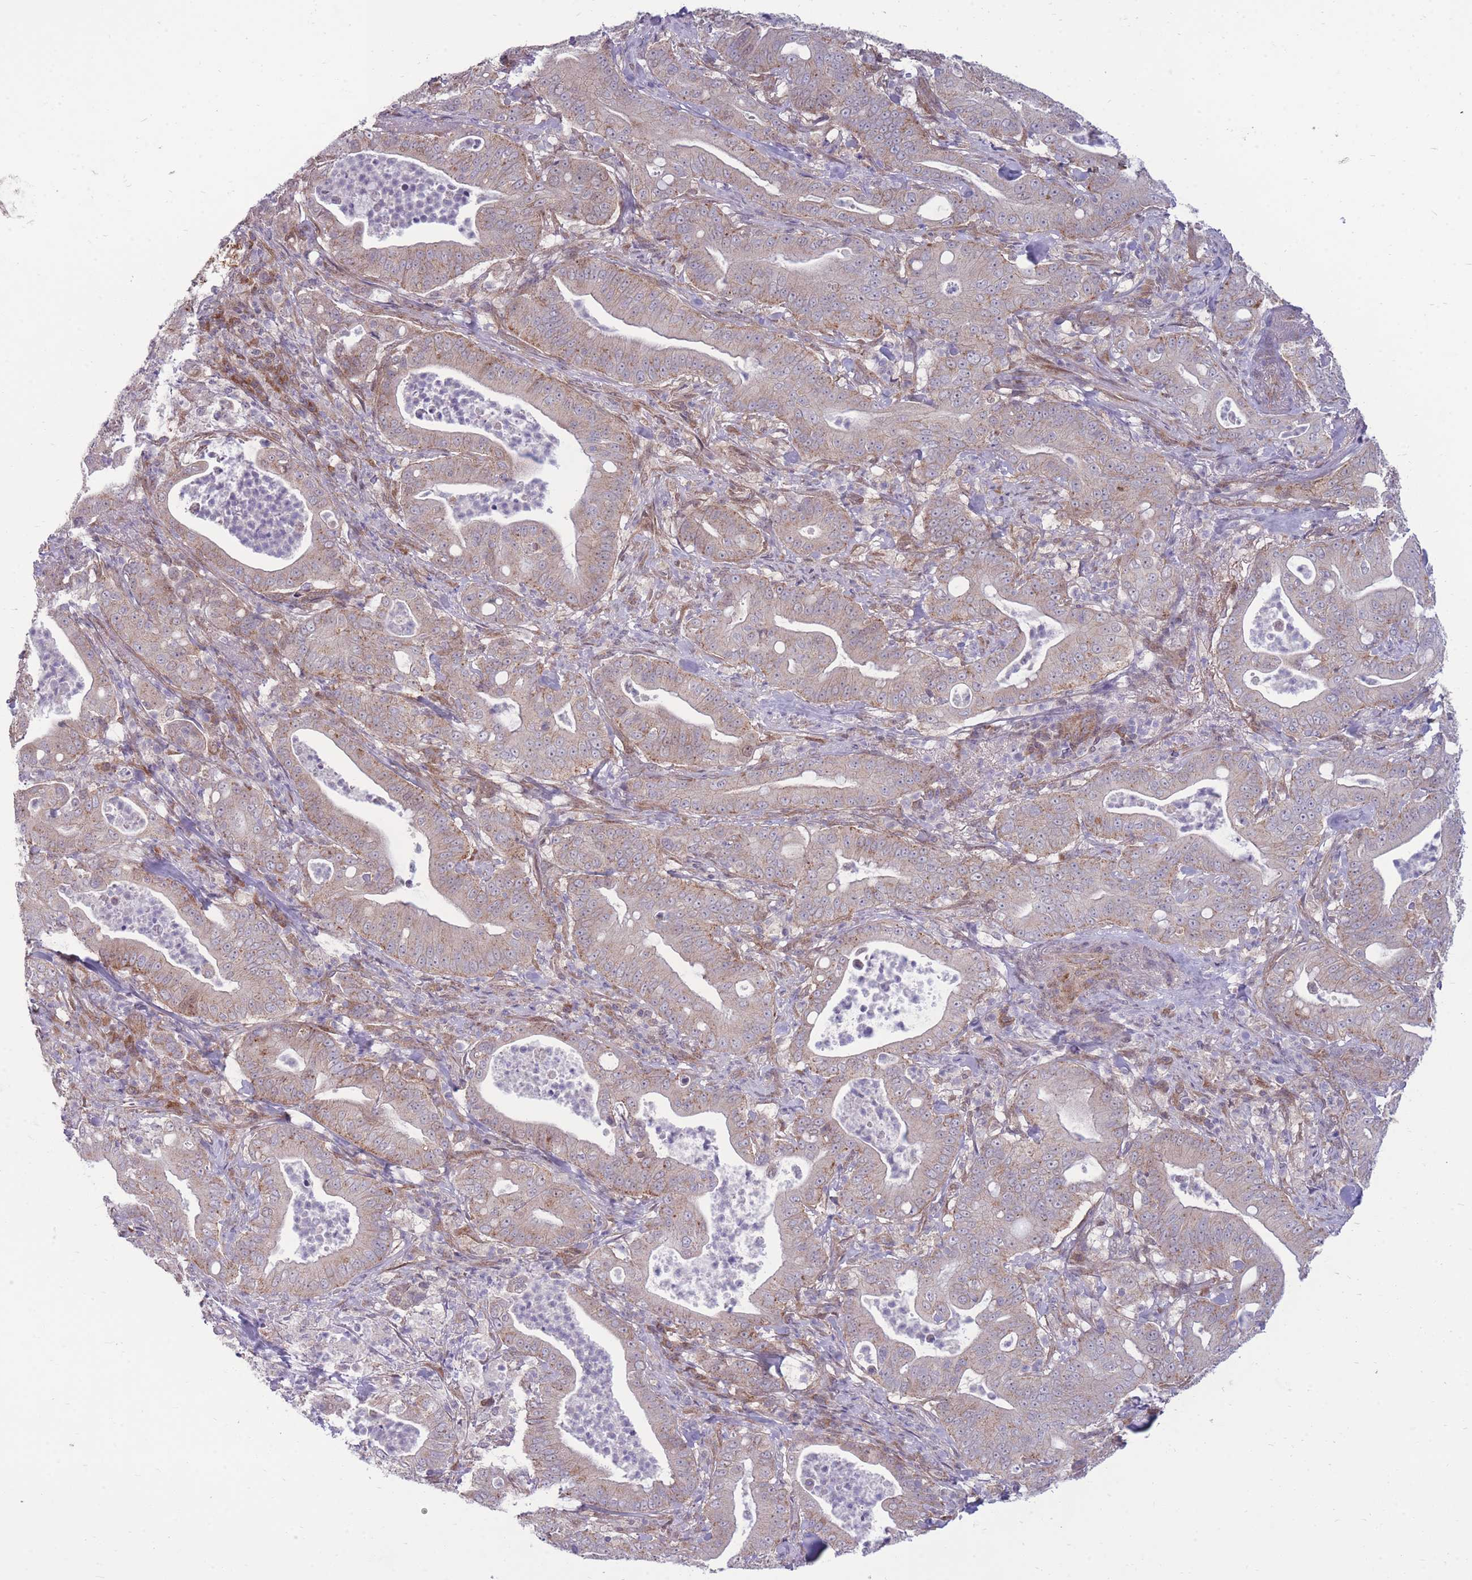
{"staining": {"intensity": "weak", "quantity": "25%-75%", "location": "cytoplasmic/membranous"}, "tissue": "pancreatic cancer", "cell_type": "Tumor cells", "image_type": "cancer", "snomed": [{"axis": "morphology", "description": "Adenocarcinoma, NOS"}, {"axis": "topography", "description": "Pancreas"}], "caption": "Adenocarcinoma (pancreatic) was stained to show a protein in brown. There is low levels of weak cytoplasmic/membranous staining in approximately 25%-75% of tumor cells.", "gene": "RIC8A", "patient": {"sex": "male", "age": 71}}